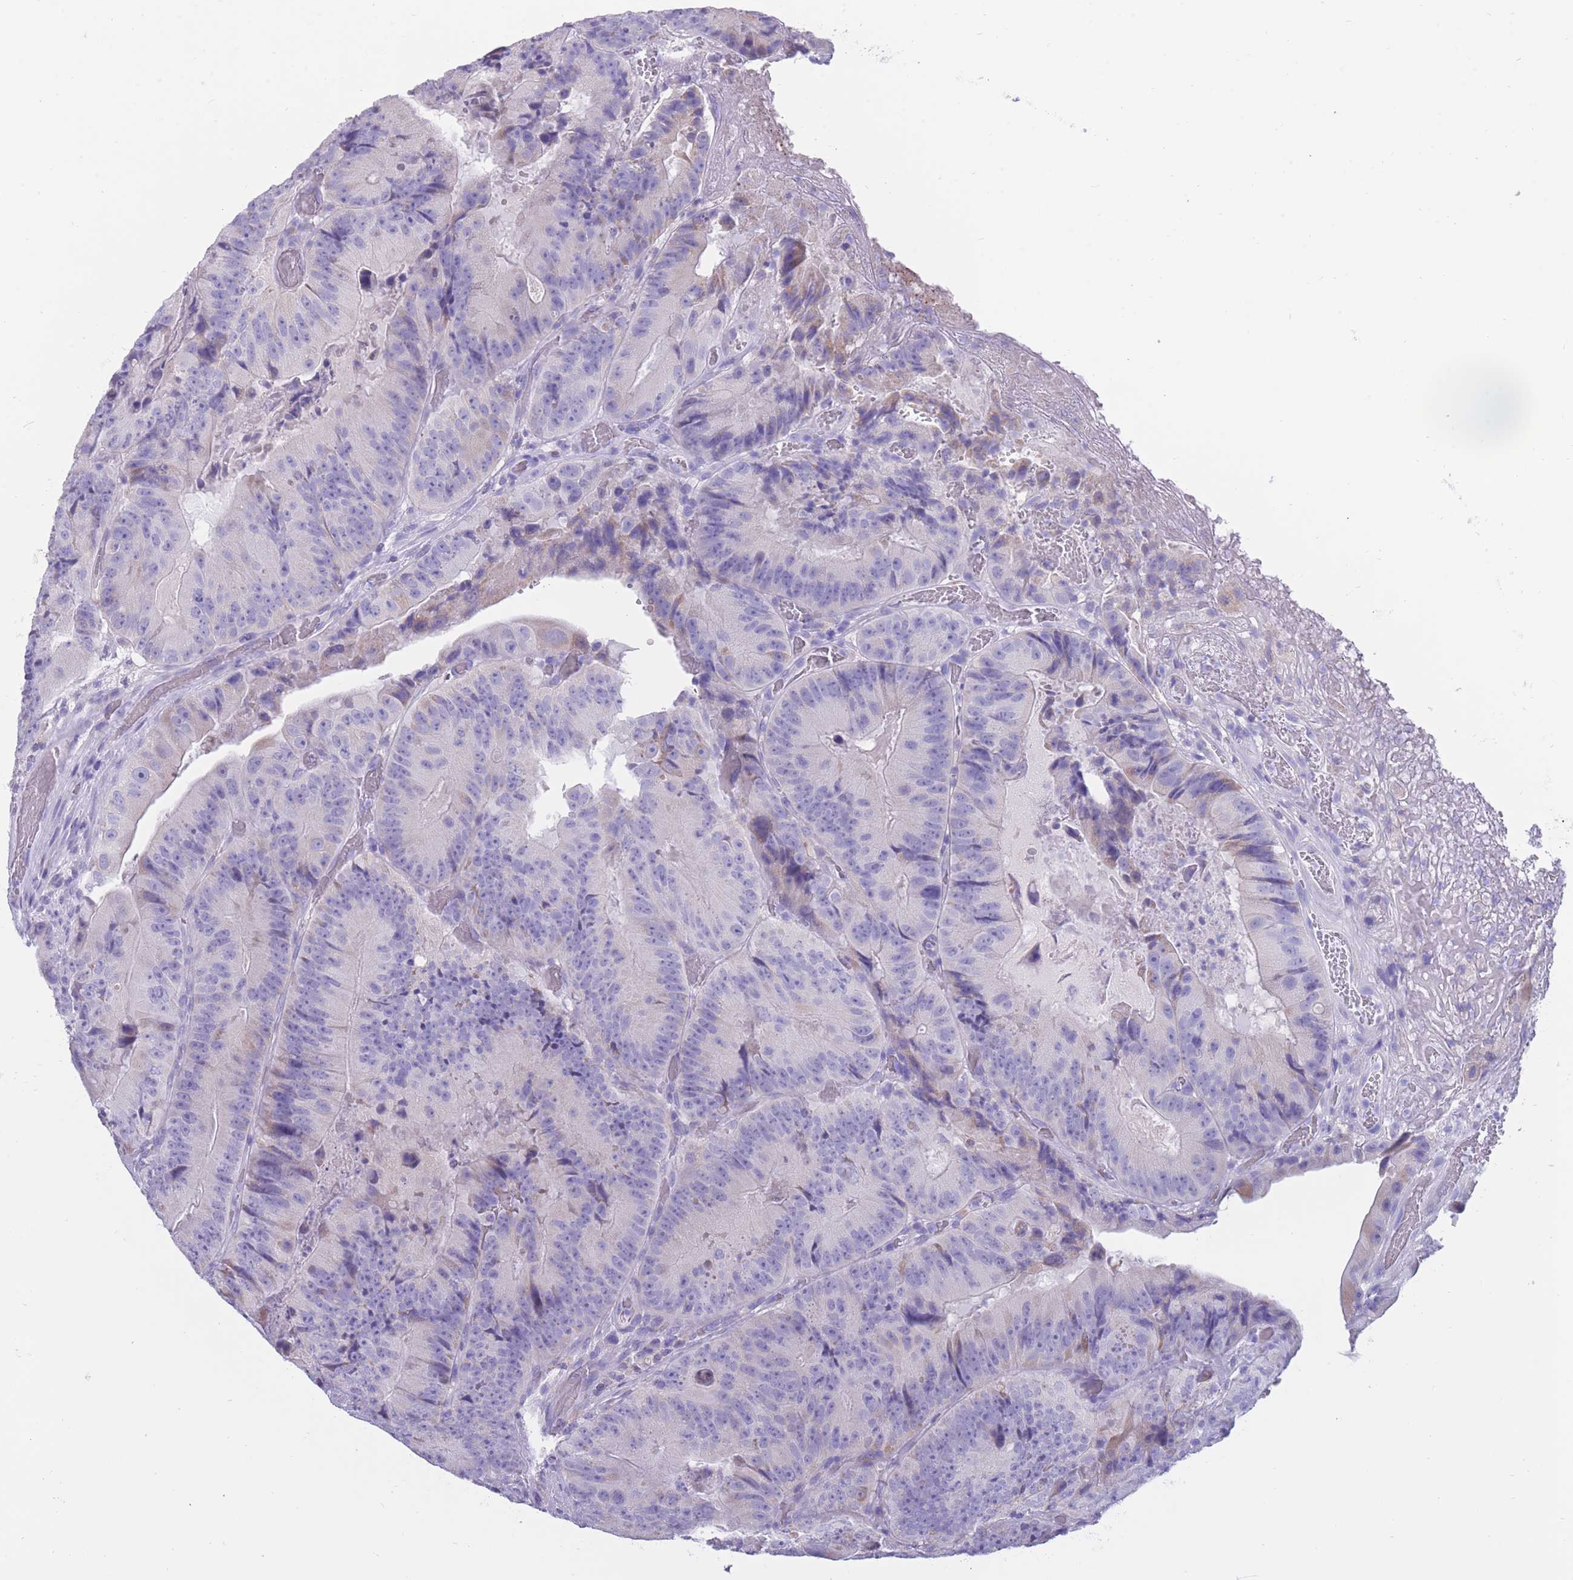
{"staining": {"intensity": "weak", "quantity": "<25%", "location": "cytoplasmic/membranous"}, "tissue": "colorectal cancer", "cell_type": "Tumor cells", "image_type": "cancer", "snomed": [{"axis": "morphology", "description": "Adenocarcinoma, NOS"}, {"axis": "topography", "description": "Colon"}], "caption": "Colorectal cancer was stained to show a protein in brown. There is no significant positivity in tumor cells.", "gene": "INTS2", "patient": {"sex": "female", "age": 86}}